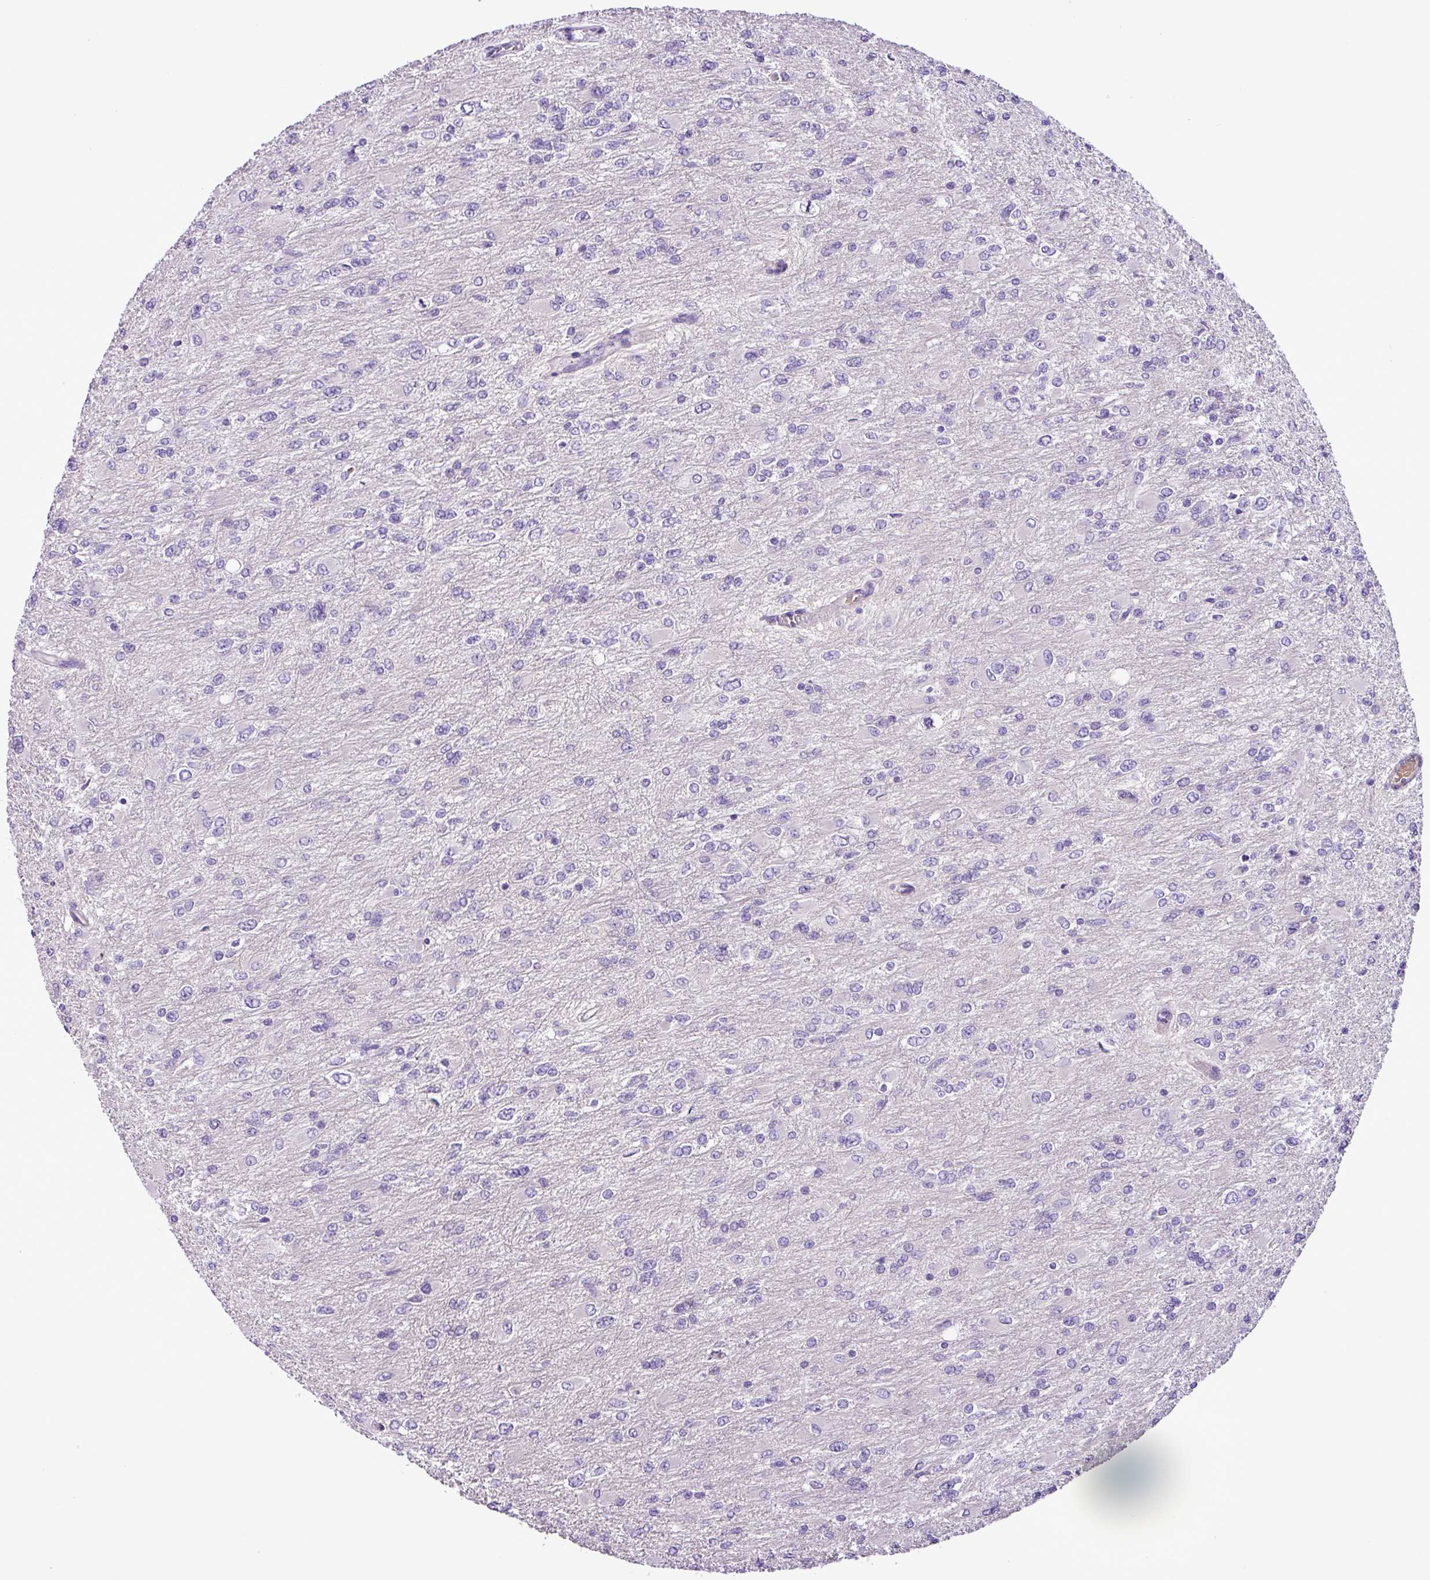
{"staining": {"intensity": "negative", "quantity": "none", "location": "none"}, "tissue": "glioma", "cell_type": "Tumor cells", "image_type": "cancer", "snomed": [{"axis": "morphology", "description": "Glioma, malignant, High grade"}, {"axis": "topography", "description": "Cerebral cortex"}], "caption": "Human glioma stained for a protein using IHC exhibits no expression in tumor cells.", "gene": "C11orf91", "patient": {"sex": "female", "age": 36}}